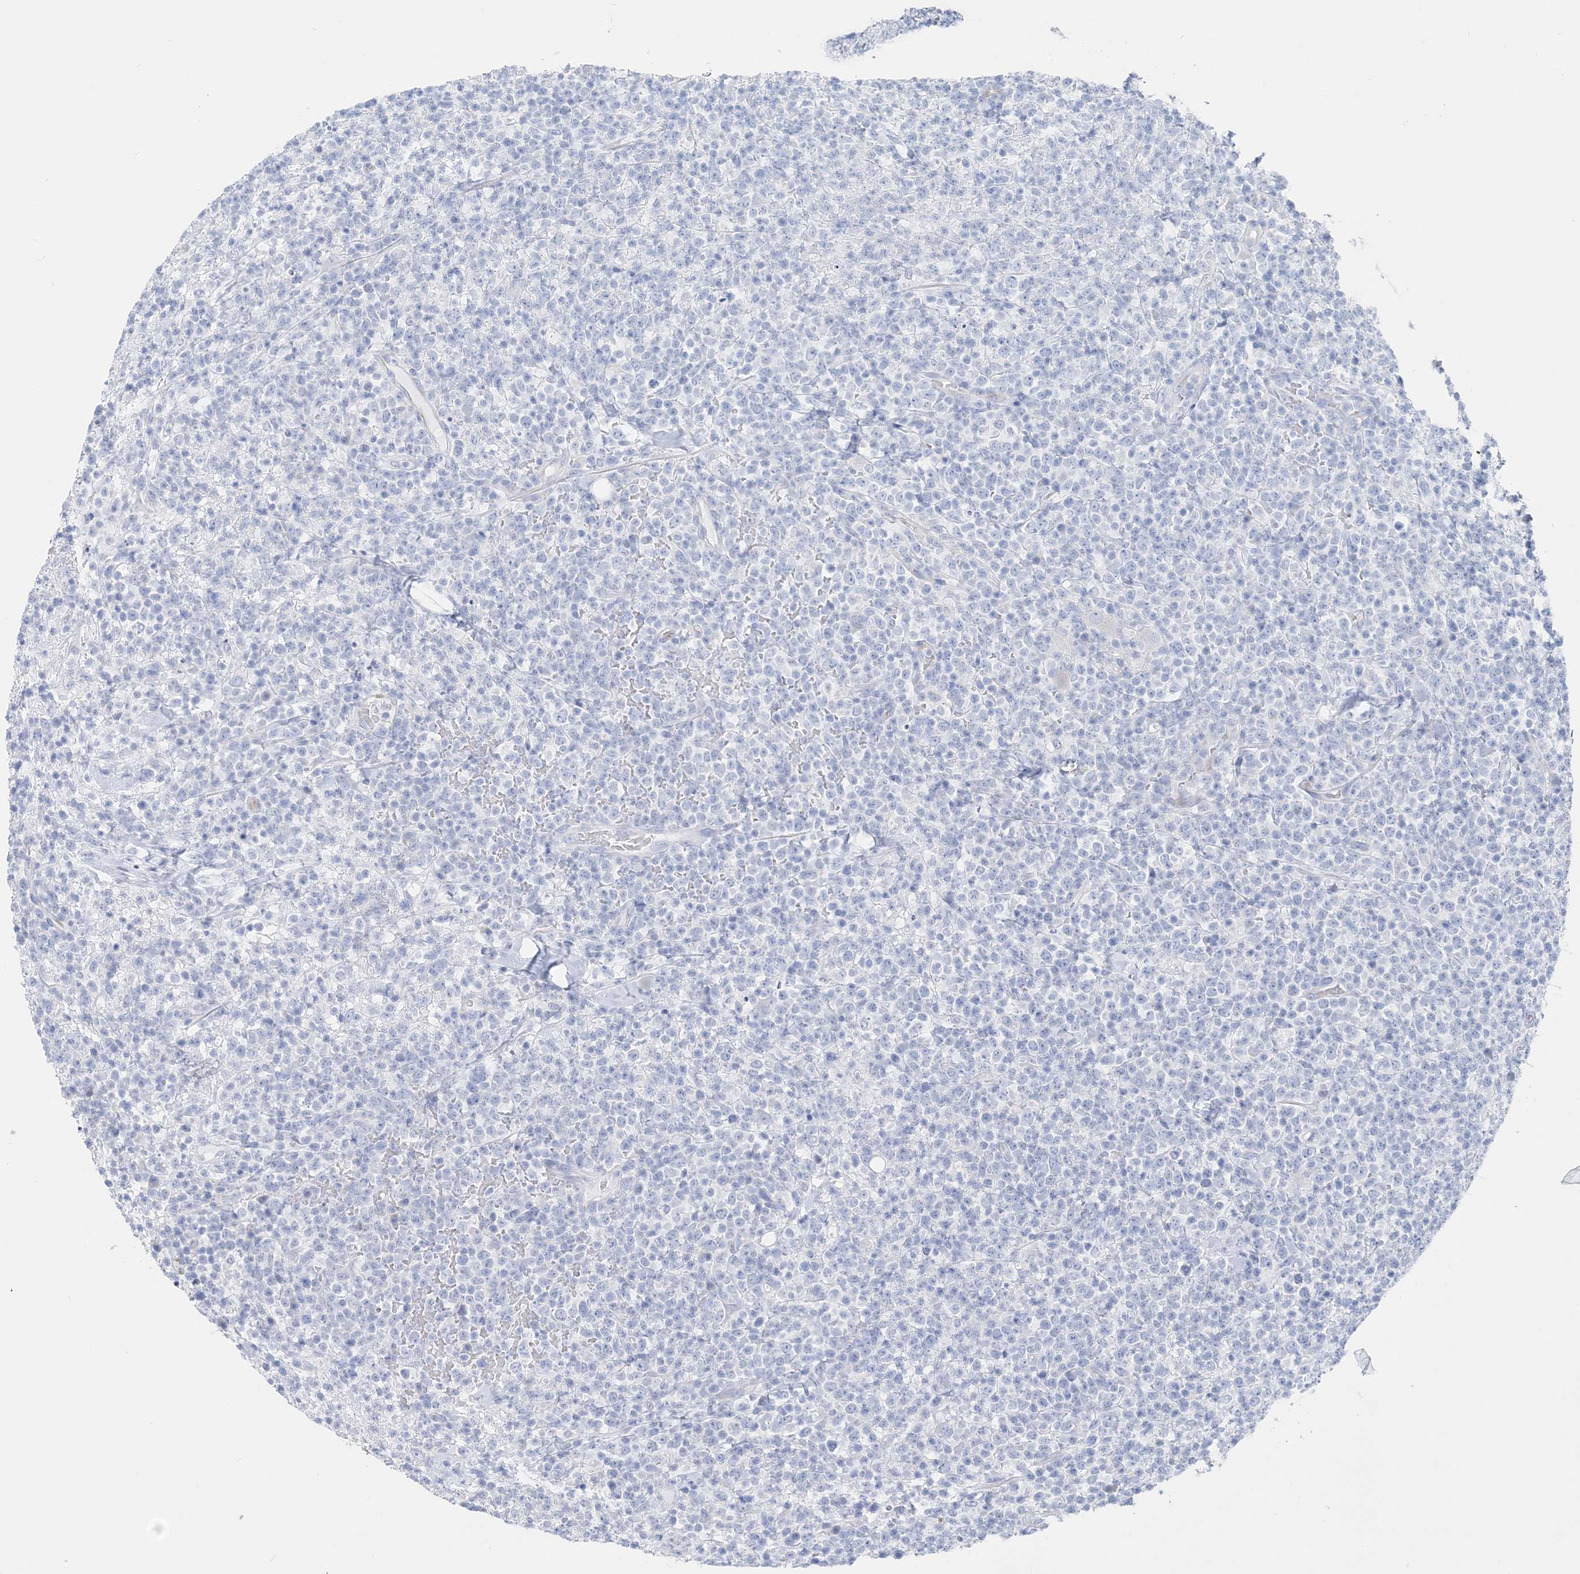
{"staining": {"intensity": "negative", "quantity": "none", "location": "none"}, "tissue": "lymphoma", "cell_type": "Tumor cells", "image_type": "cancer", "snomed": [{"axis": "morphology", "description": "Malignant lymphoma, non-Hodgkin's type, High grade"}, {"axis": "topography", "description": "Colon"}], "caption": "IHC image of neoplastic tissue: human lymphoma stained with DAB (3,3'-diaminobenzidine) exhibits no significant protein staining in tumor cells.", "gene": "TSPYL6", "patient": {"sex": "female", "age": 53}}